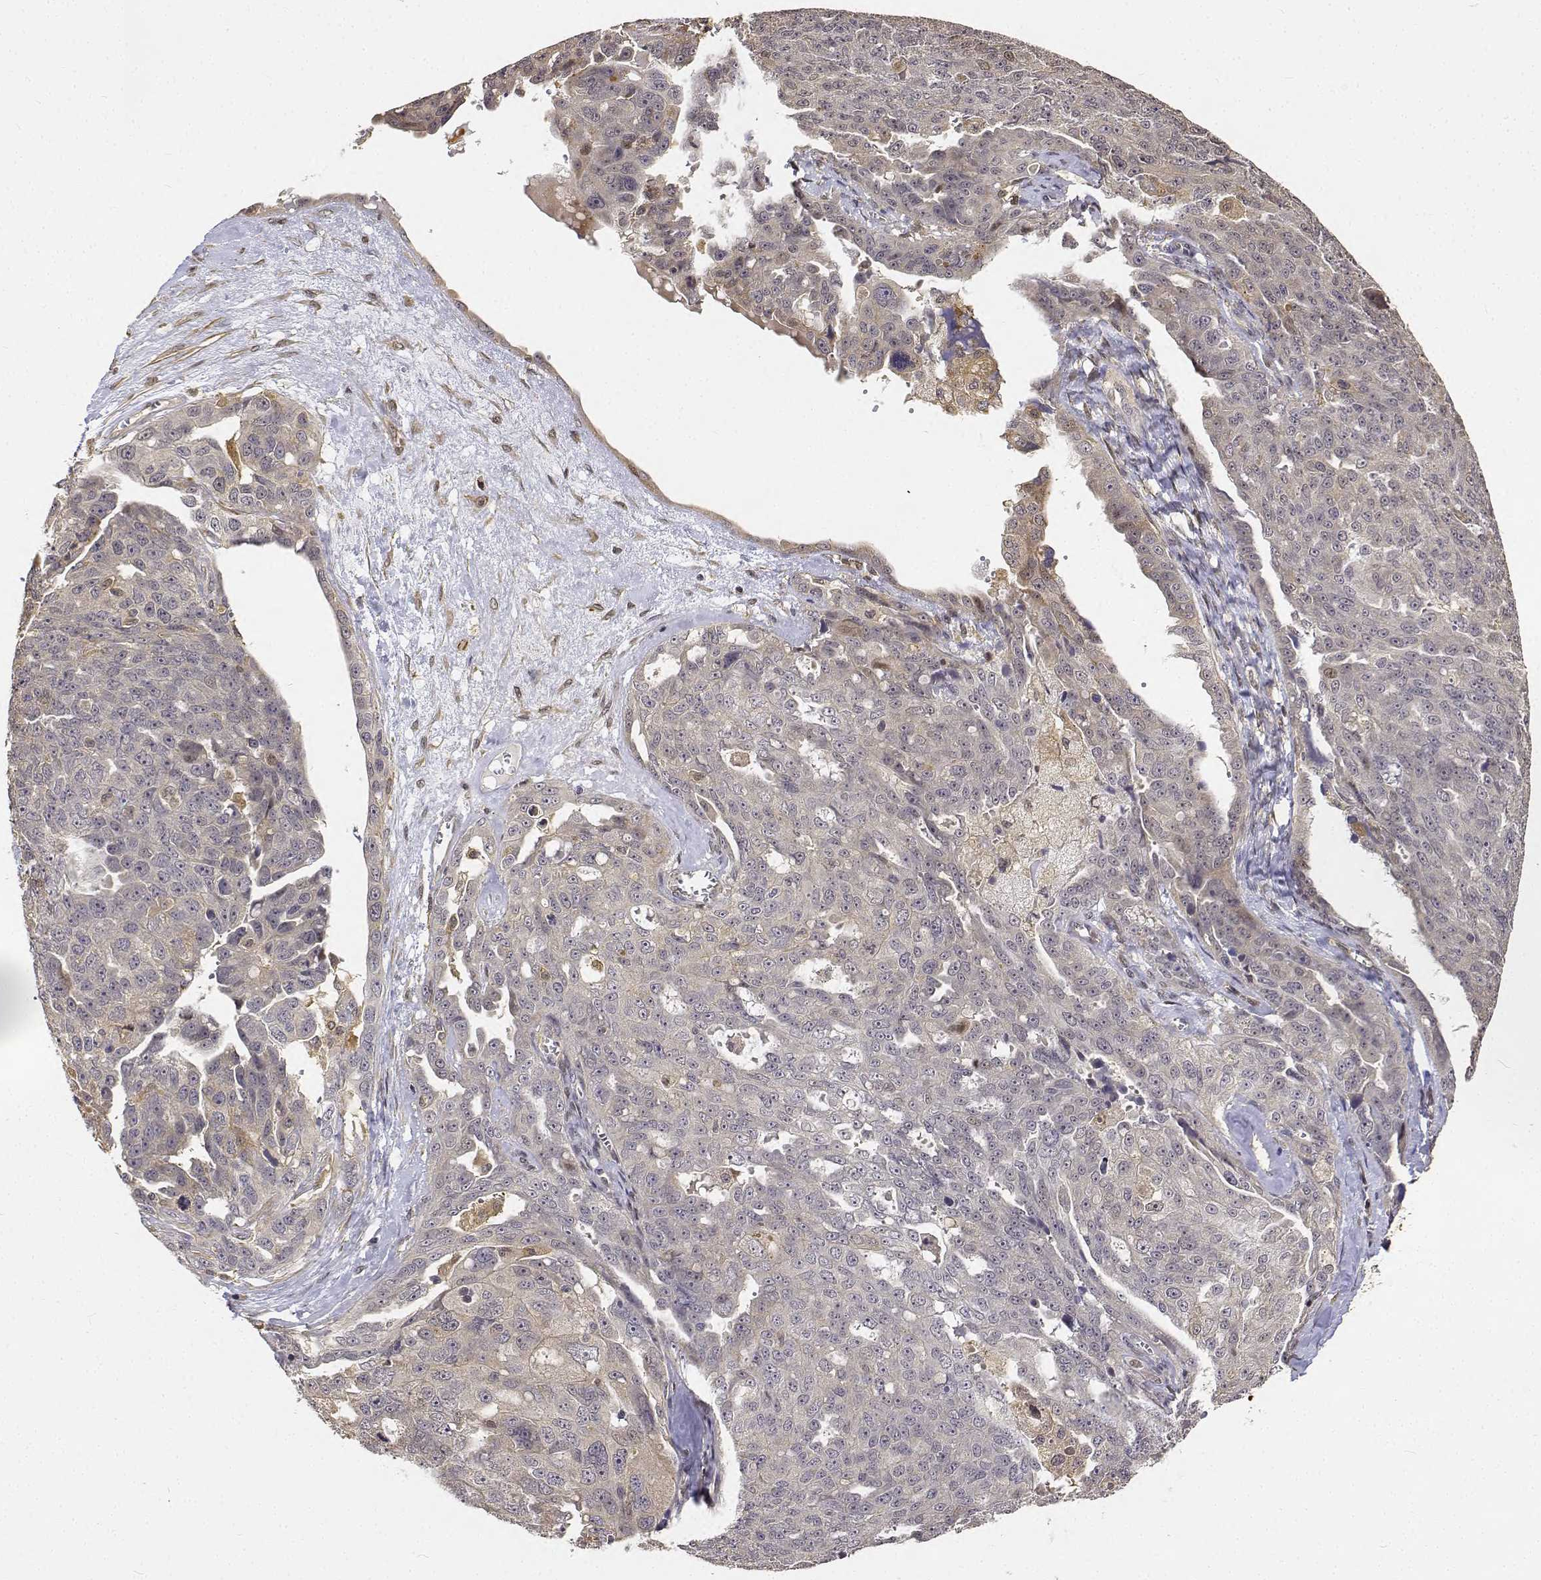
{"staining": {"intensity": "negative", "quantity": "none", "location": "none"}, "tissue": "ovarian cancer", "cell_type": "Tumor cells", "image_type": "cancer", "snomed": [{"axis": "morphology", "description": "Carcinoma, endometroid"}, {"axis": "topography", "description": "Ovary"}], "caption": "Tumor cells are negative for brown protein staining in ovarian endometroid carcinoma.", "gene": "PCID2", "patient": {"sex": "female", "age": 70}}